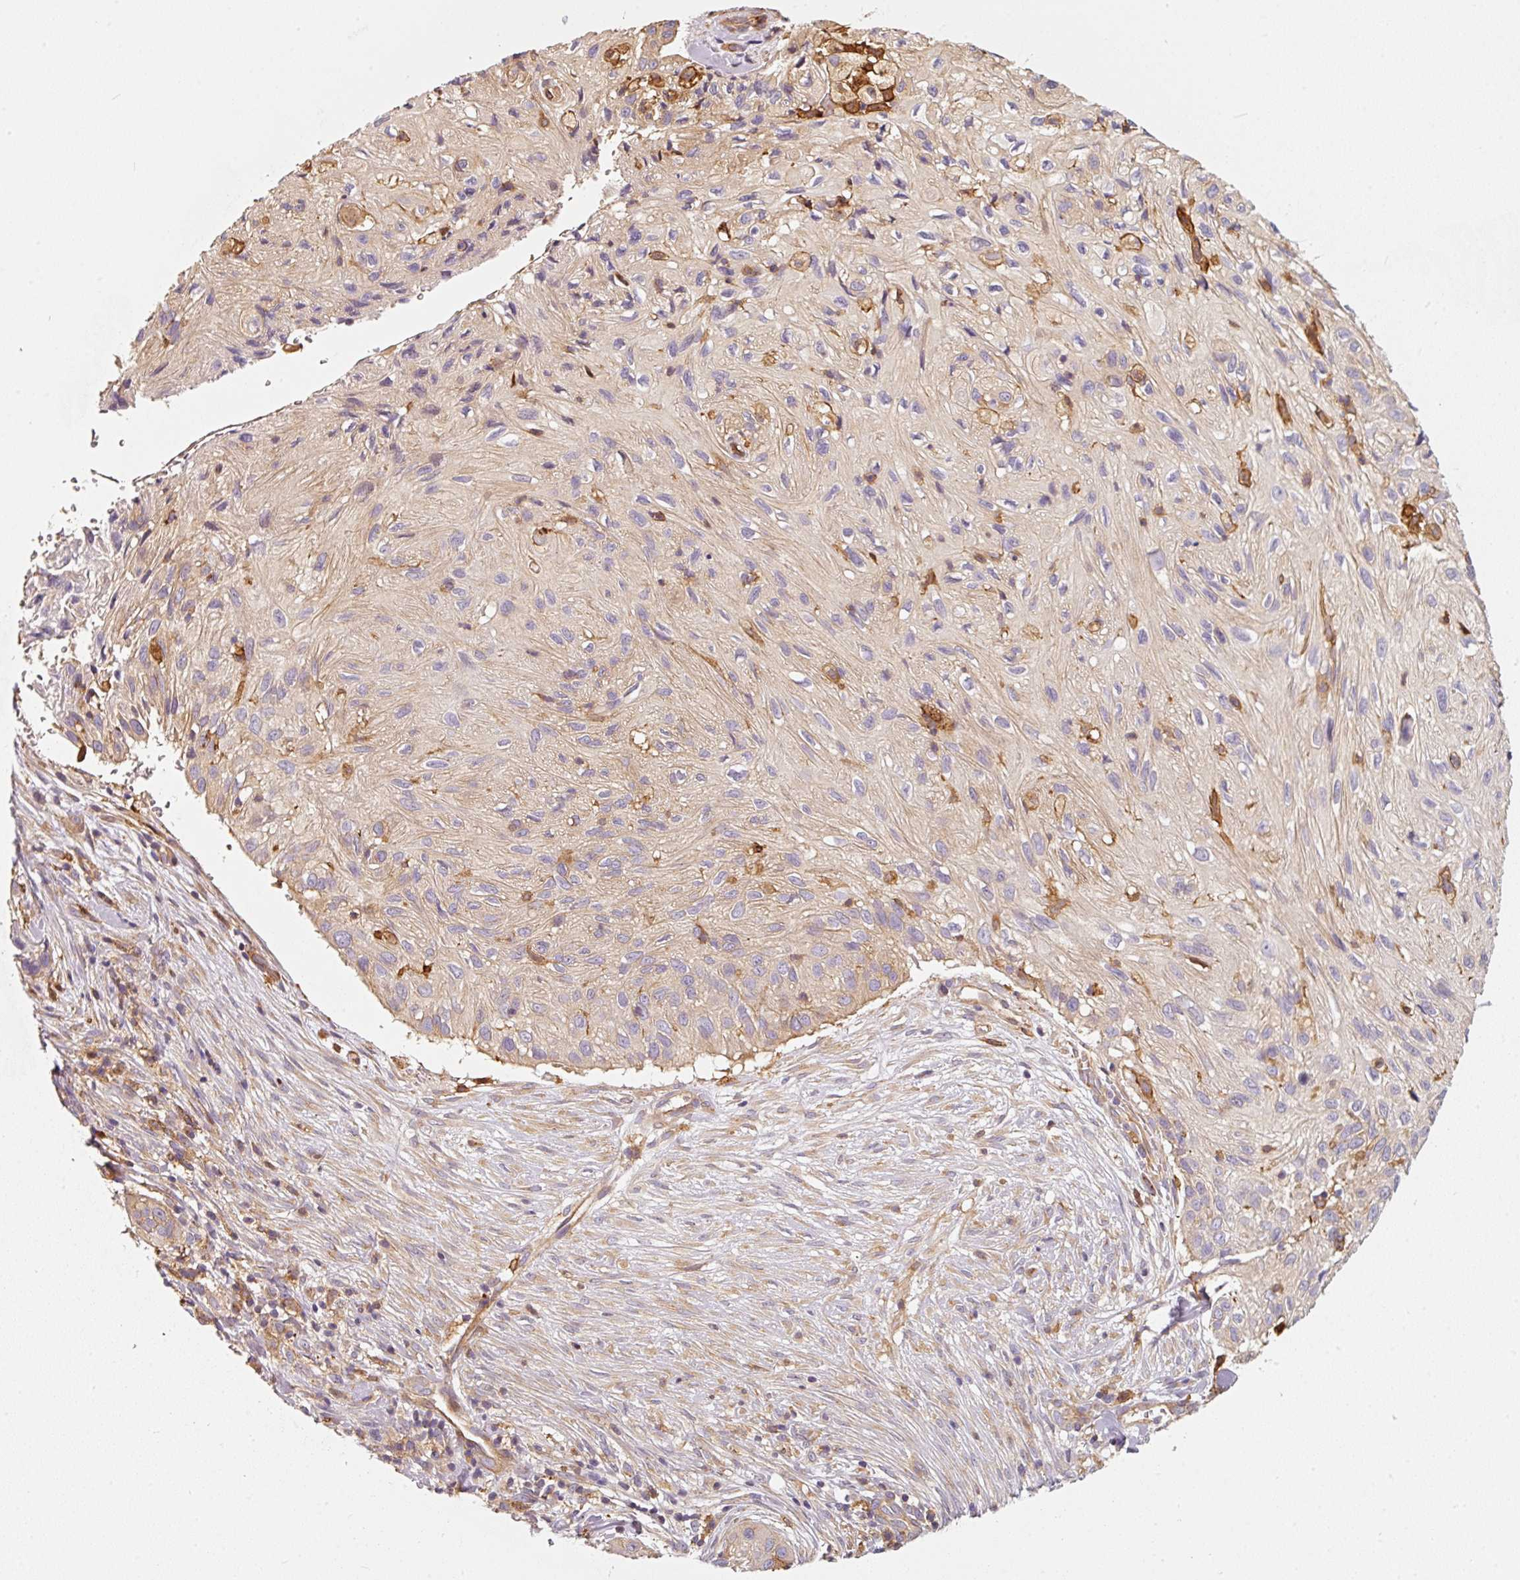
{"staining": {"intensity": "weak", "quantity": "25%-75%", "location": "cytoplasmic/membranous"}, "tissue": "skin cancer", "cell_type": "Tumor cells", "image_type": "cancer", "snomed": [{"axis": "morphology", "description": "Squamous cell carcinoma, NOS"}, {"axis": "topography", "description": "Skin"}], "caption": "This photomicrograph displays immunohistochemistry (IHC) staining of human skin cancer (squamous cell carcinoma), with low weak cytoplasmic/membranous positivity in about 25%-75% of tumor cells.", "gene": "IQGAP2", "patient": {"sex": "male", "age": 82}}